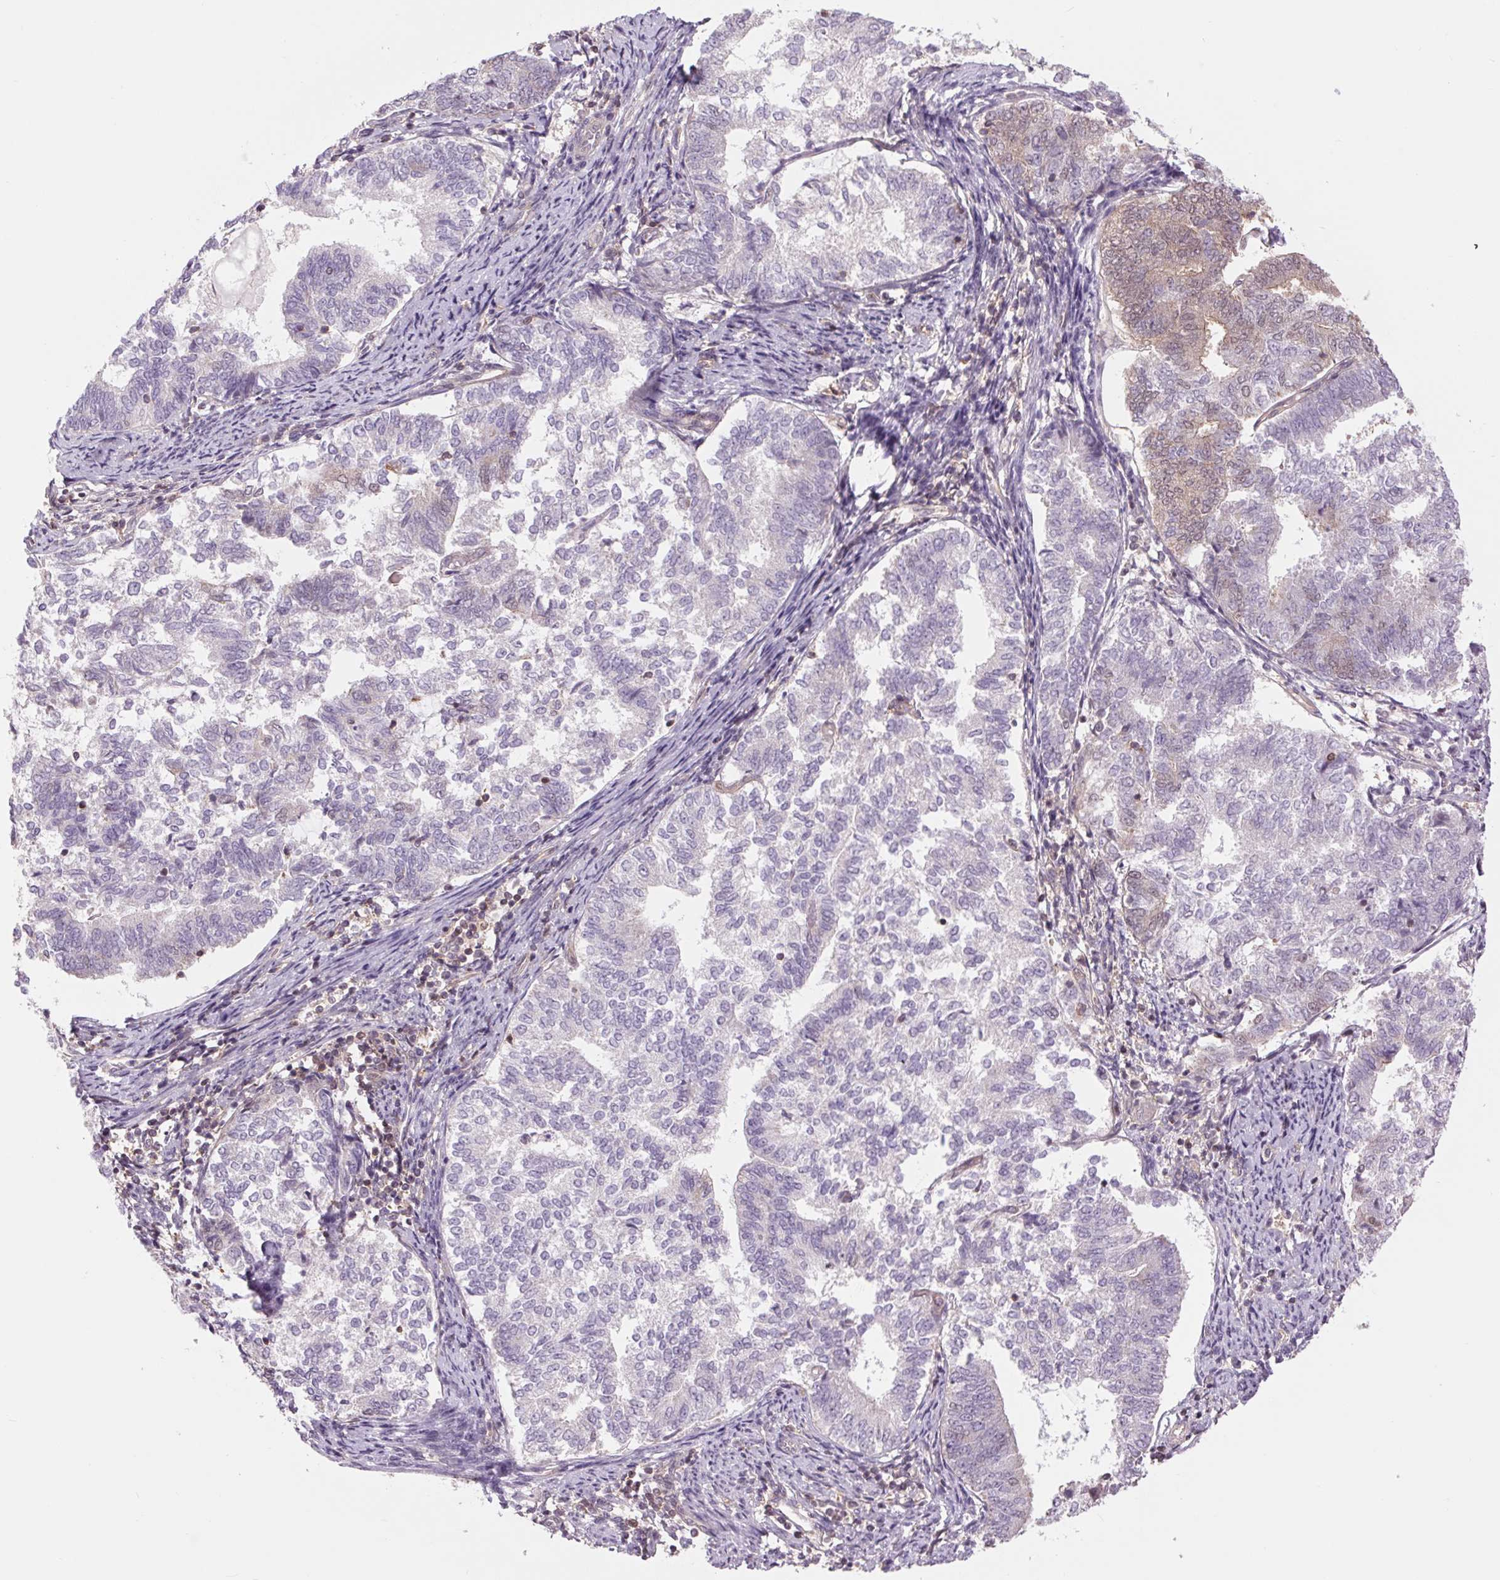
{"staining": {"intensity": "weak", "quantity": "<25%", "location": "cytoplasmic/membranous"}, "tissue": "endometrial cancer", "cell_type": "Tumor cells", "image_type": "cancer", "snomed": [{"axis": "morphology", "description": "Adenocarcinoma, NOS"}, {"axis": "topography", "description": "Endometrium"}], "caption": "The image demonstrates no significant positivity in tumor cells of adenocarcinoma (endometrial). The staining was performed using DAB to visualize the protein expression in brown, while the nuclei were stained in blue with hematoxylin (Magnification: 20x).", "gene": "SH3RF2", "patient": {"sex": "female", "age": 65}}